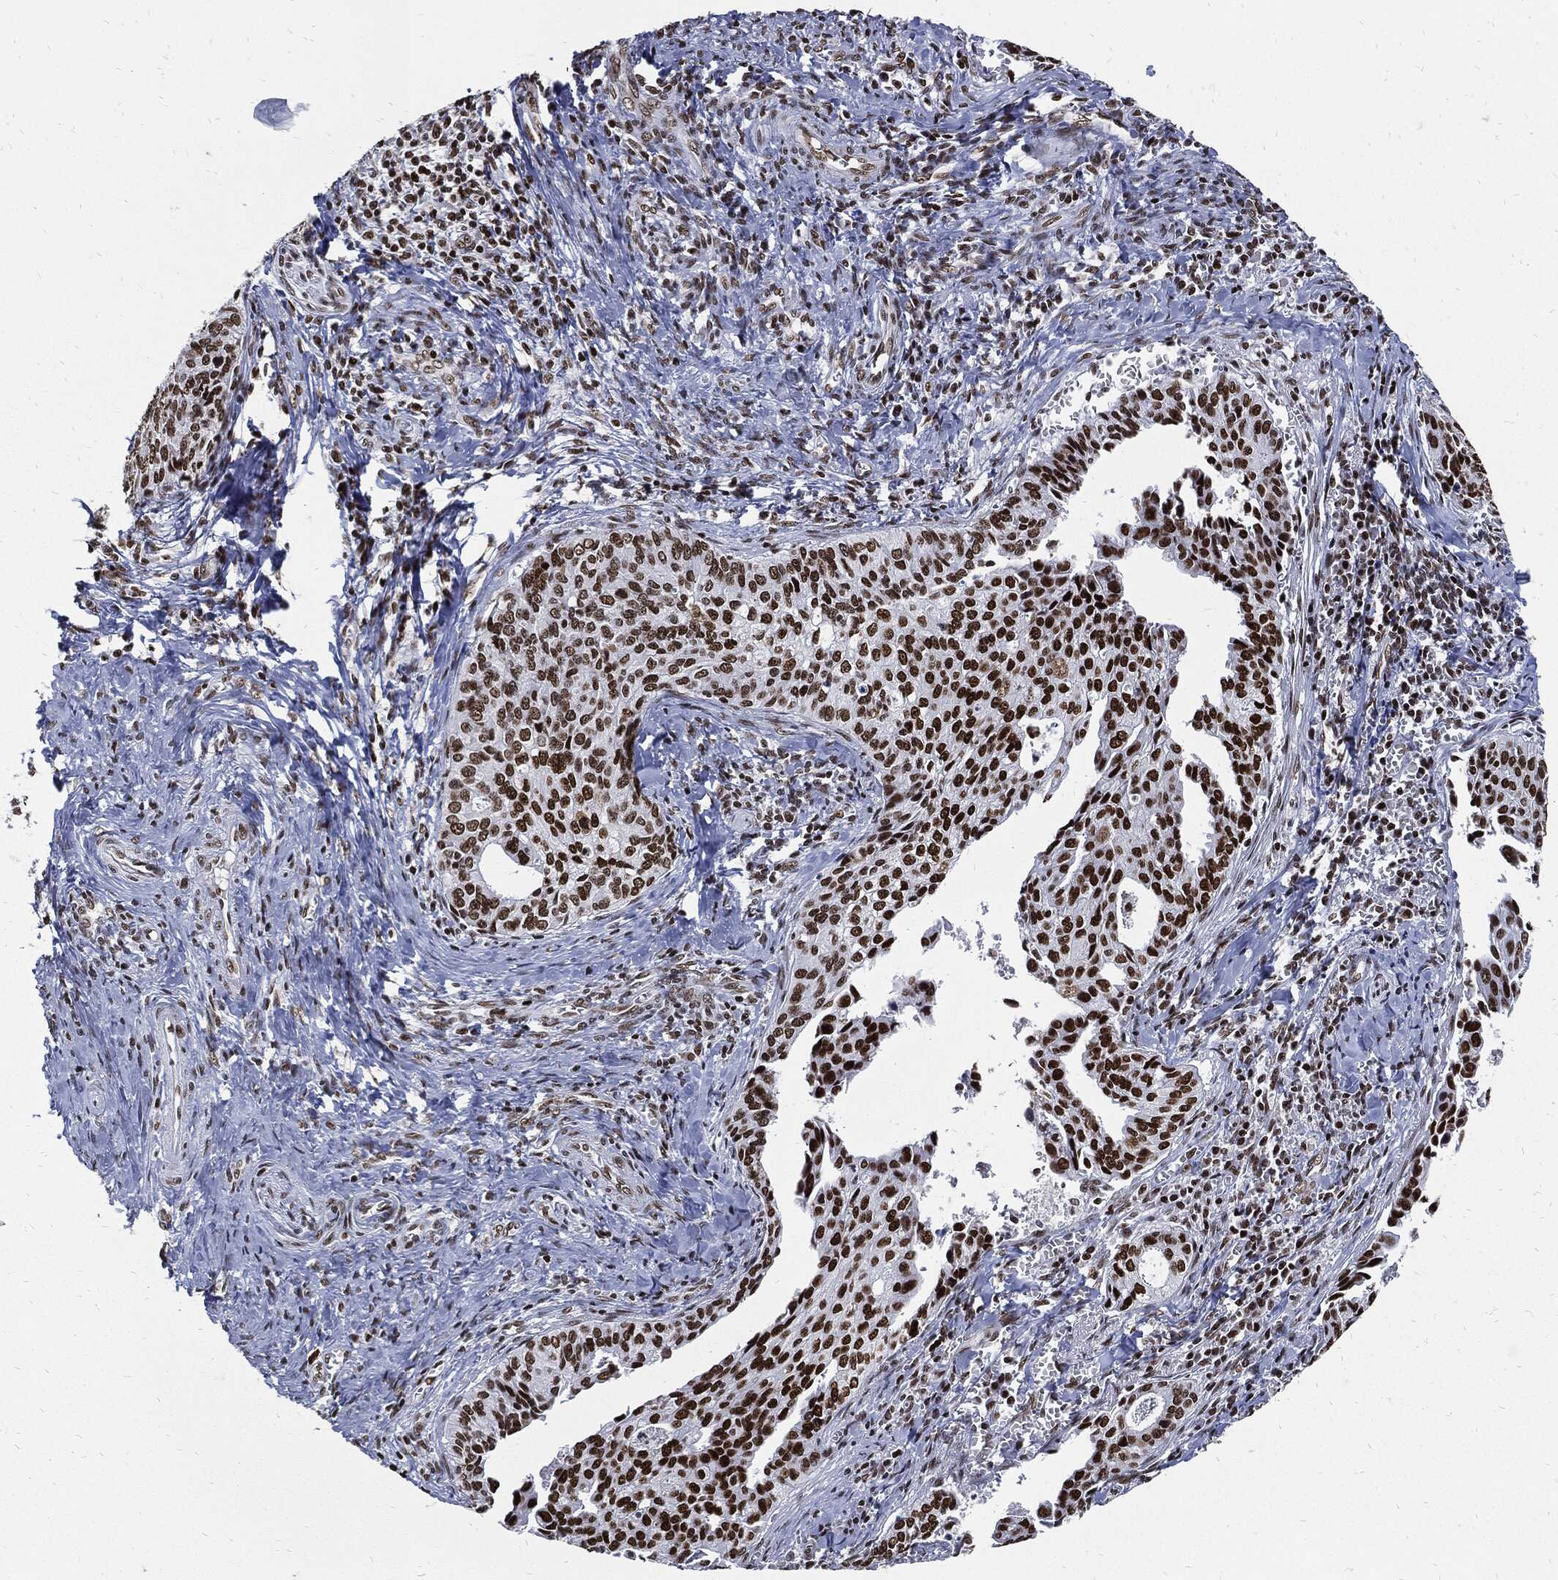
{"staining": {"intensity": "strong", "quantity": ">75%", "location": "nuclear"}, "tissue": "cervical cancer", "cell_type": "Tumor cells", "image_type": "cancer", "snomed": [{"axis": "morphology", "description": "Squamous cell carcinoma, NOS"}, {"axis": "topography", "description": "Cervix"}], "caption": "The photomicrograph displays a brown stain indicating the presence of a protein in the nuclear of tumor cells in cervical squamous cell carcinoma. The protein of interest is shown in brown color, while the nuclei are stained blue.", "gene": "TERF2", "patient": {"sex": "female", "age": 29}}